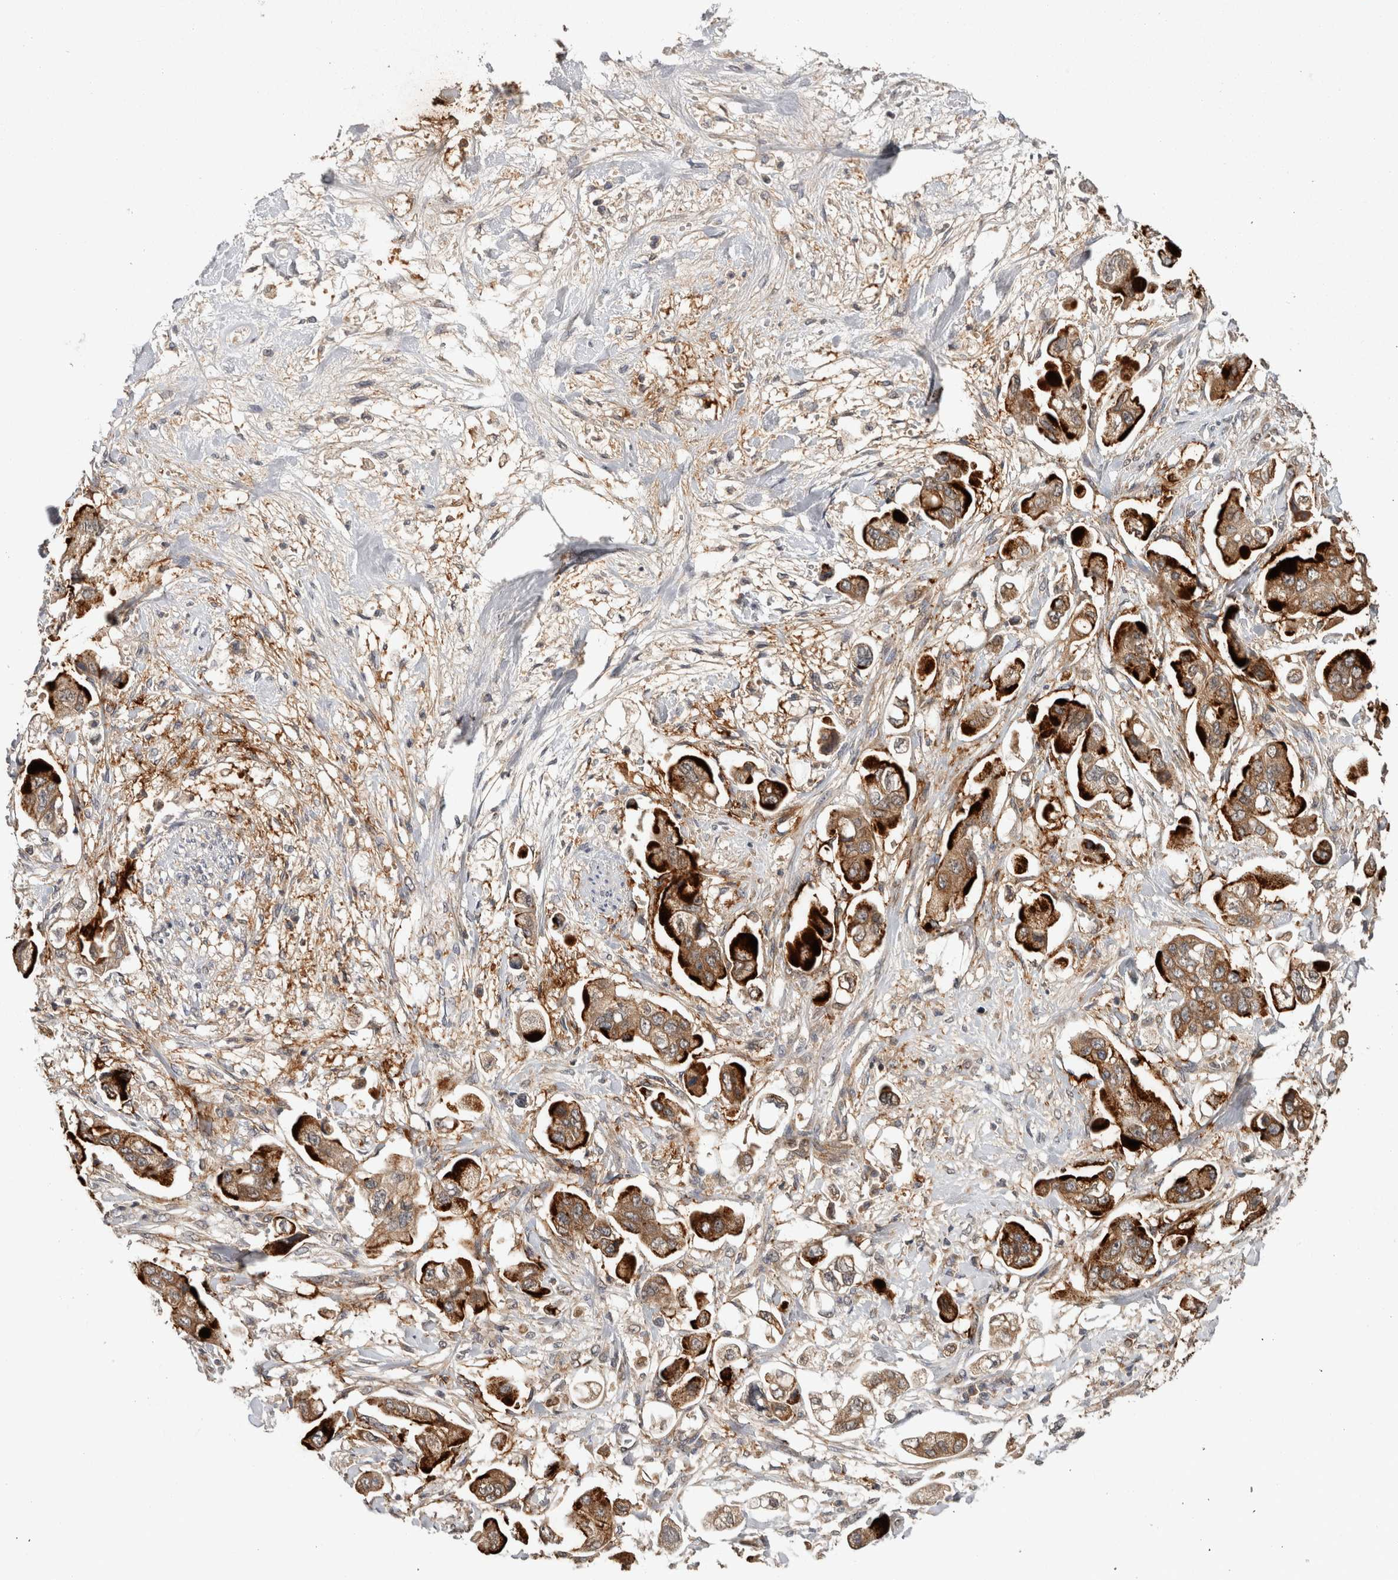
{"staining": {"intensity": "strong", "quantity": "25%-75%", "location": "cytoplasmic/membranous"}, "tissue": "stomach cancer", "cell_type": "Tumor cells", "image_type": "cancer", "snomed": [{"axis": "morphology", "description": "Adenocarcinoma, NOS"}, {"axis": "topography", "description": "Stomach"}], "caption": "A micrograph of human stomach adenocarcinoma stained for a protein shows strong cytoplasmic/membranous brown staining in tumor cells.", "gene": "HMOX2", "patient": {"sex": "male", "age": 62}}